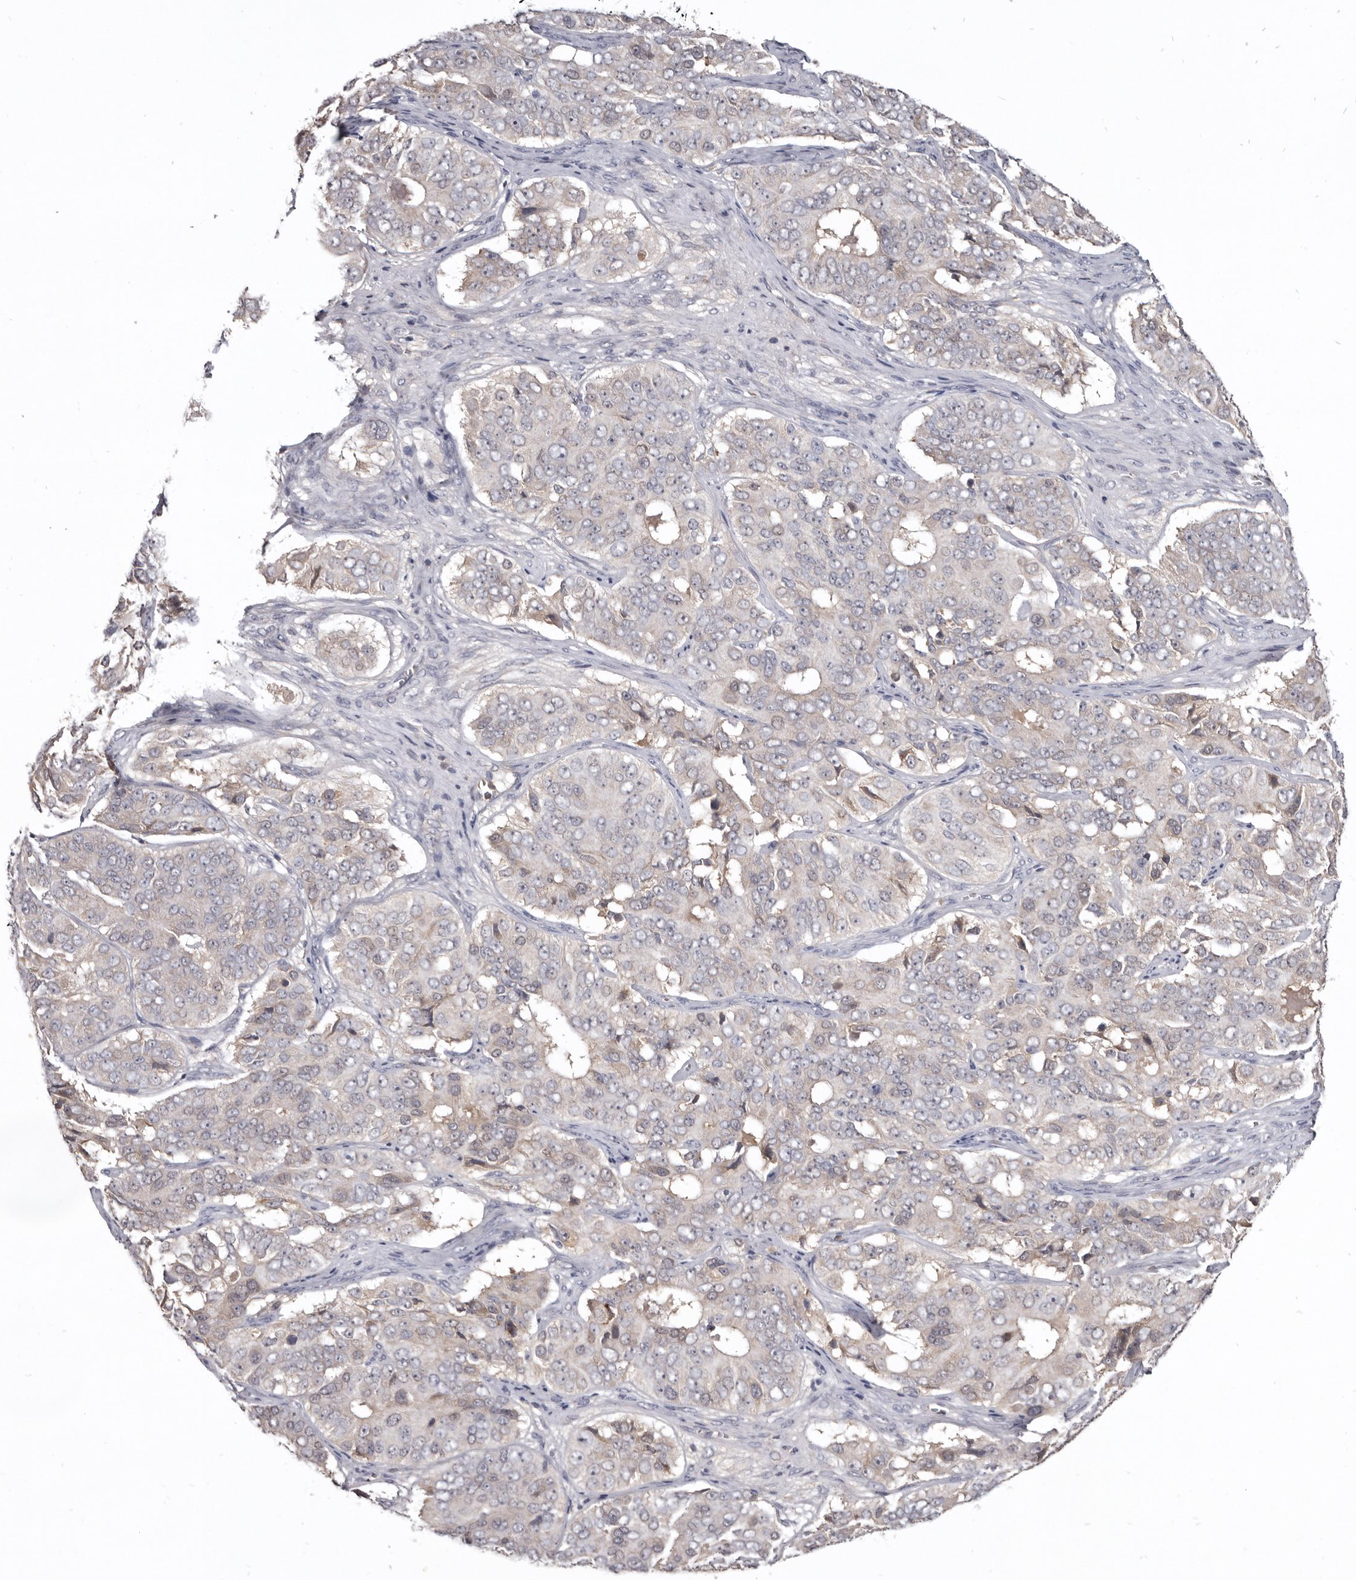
{"staining": {"intensity": "negative", "quantity": "none", "location": "none"}, "tissue": "ovarian cancer", "cell_type": "Tumor cells", "image_type": "cancer", "snomed": [{"axis": "morphology", "description": "Carcinoma, endometroid"}, {"axis": "topography", "description": "Ovary"}], "caption": "This histopathology image is of ovarian cancer (endometroid carcinoma) stained with immunohistochemistry to label a protein in brown with the nuclei are counter-stained blue. There is no staining in tumor cells.", "gene": "NENF", "patient": {"sex": "female", "age": 51}}